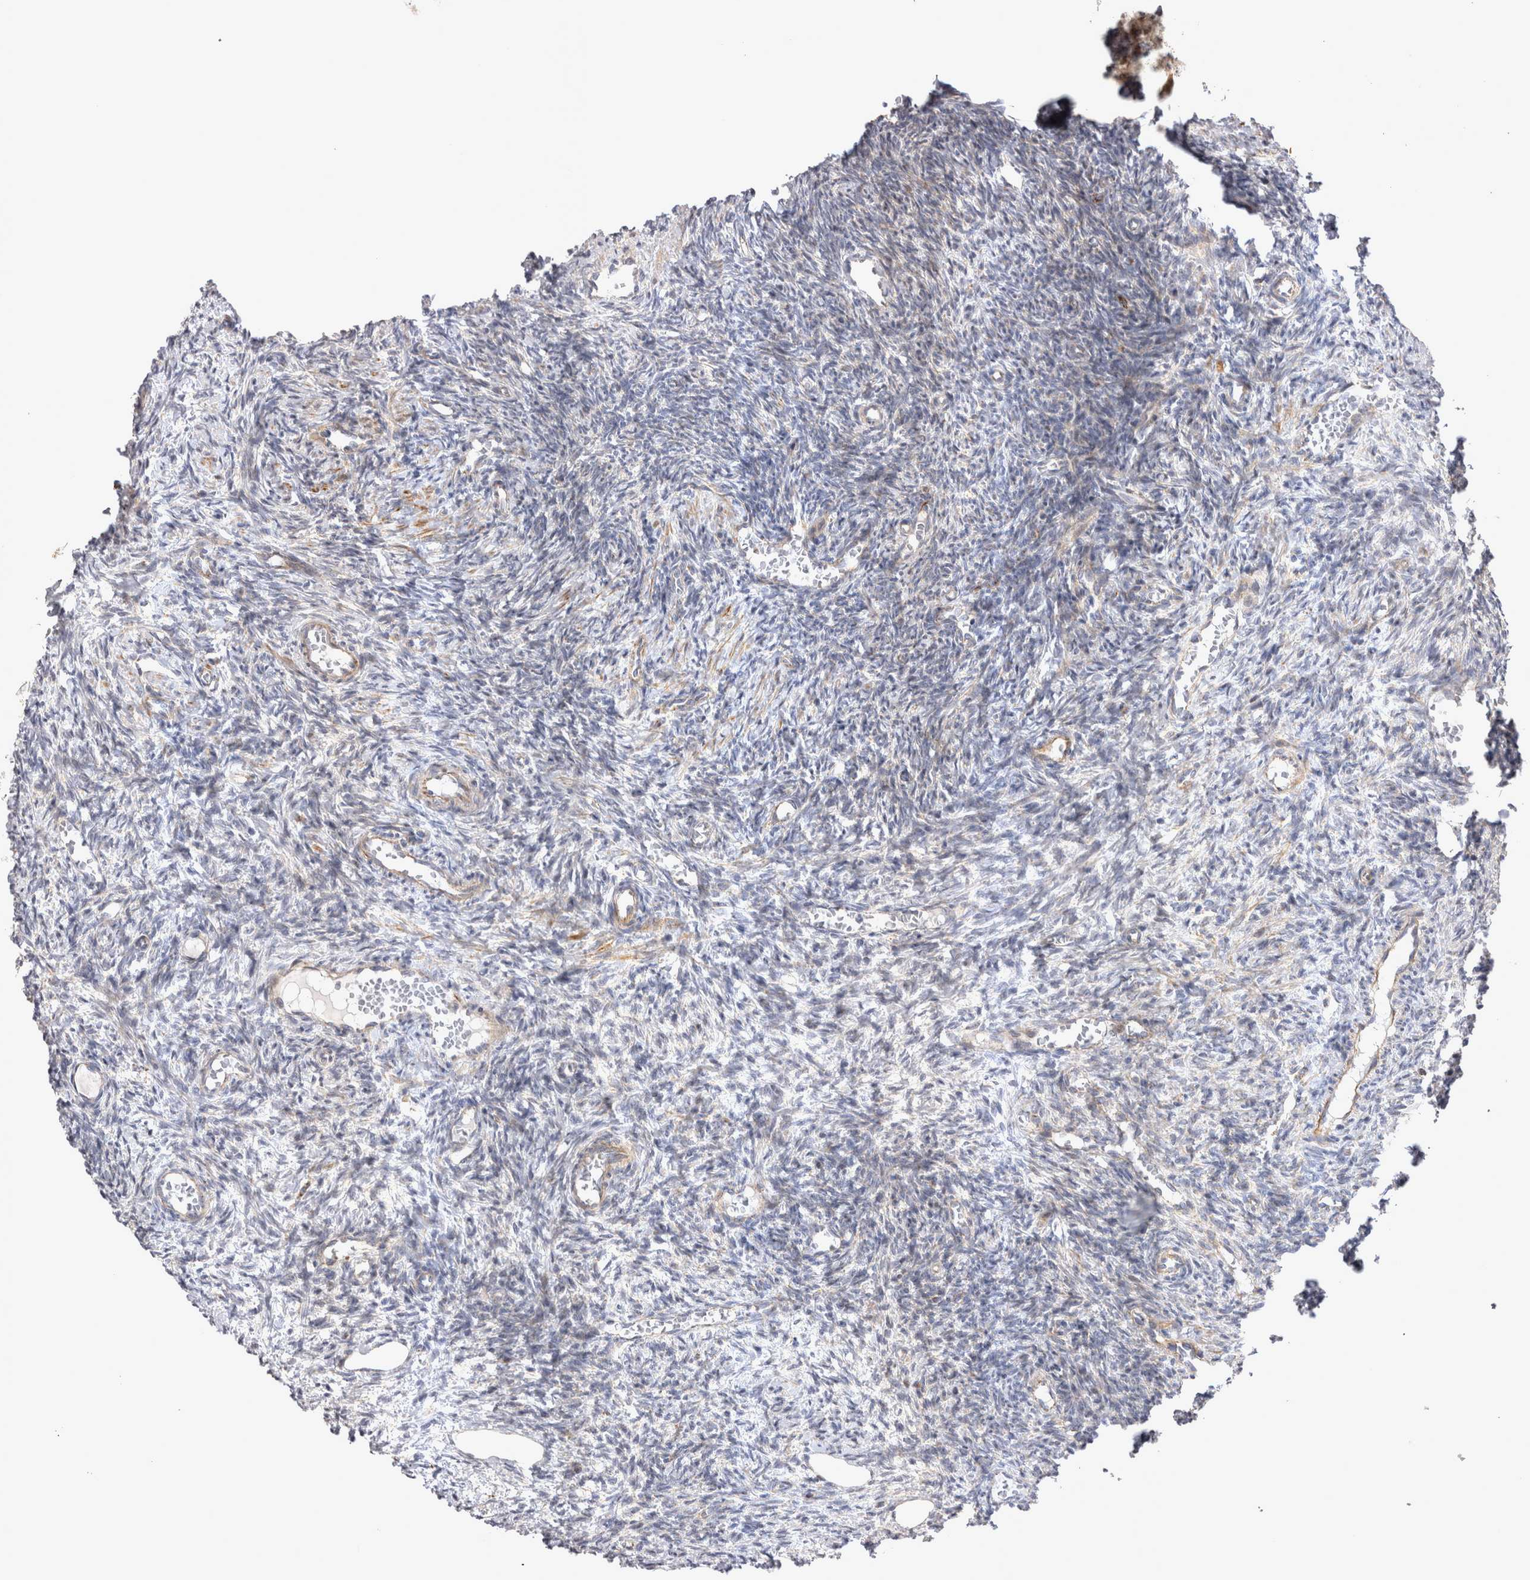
{"staining": {"intensity": "moderate", "quantity": "<25%", "location": "cytoplasmic/membranous"}, "tissue": "ovary", "cell_type": "Follicle cells", "image_type": "normal", "snomed": [{"axis": "morphology", "description": "Normal tissue, NOS"}, {"axis": "topography", "description": "Ovary"}], "caption": "A high-resolution photomicrograph shows immunohistochemistry (IHC) staining of benign ovary, which exhibits moderate cytoplasmic/membranous expression in about <25% of follicle cells.", "gene": "TSPOAP1", "patient": {"sex": "female", "age": 27}}